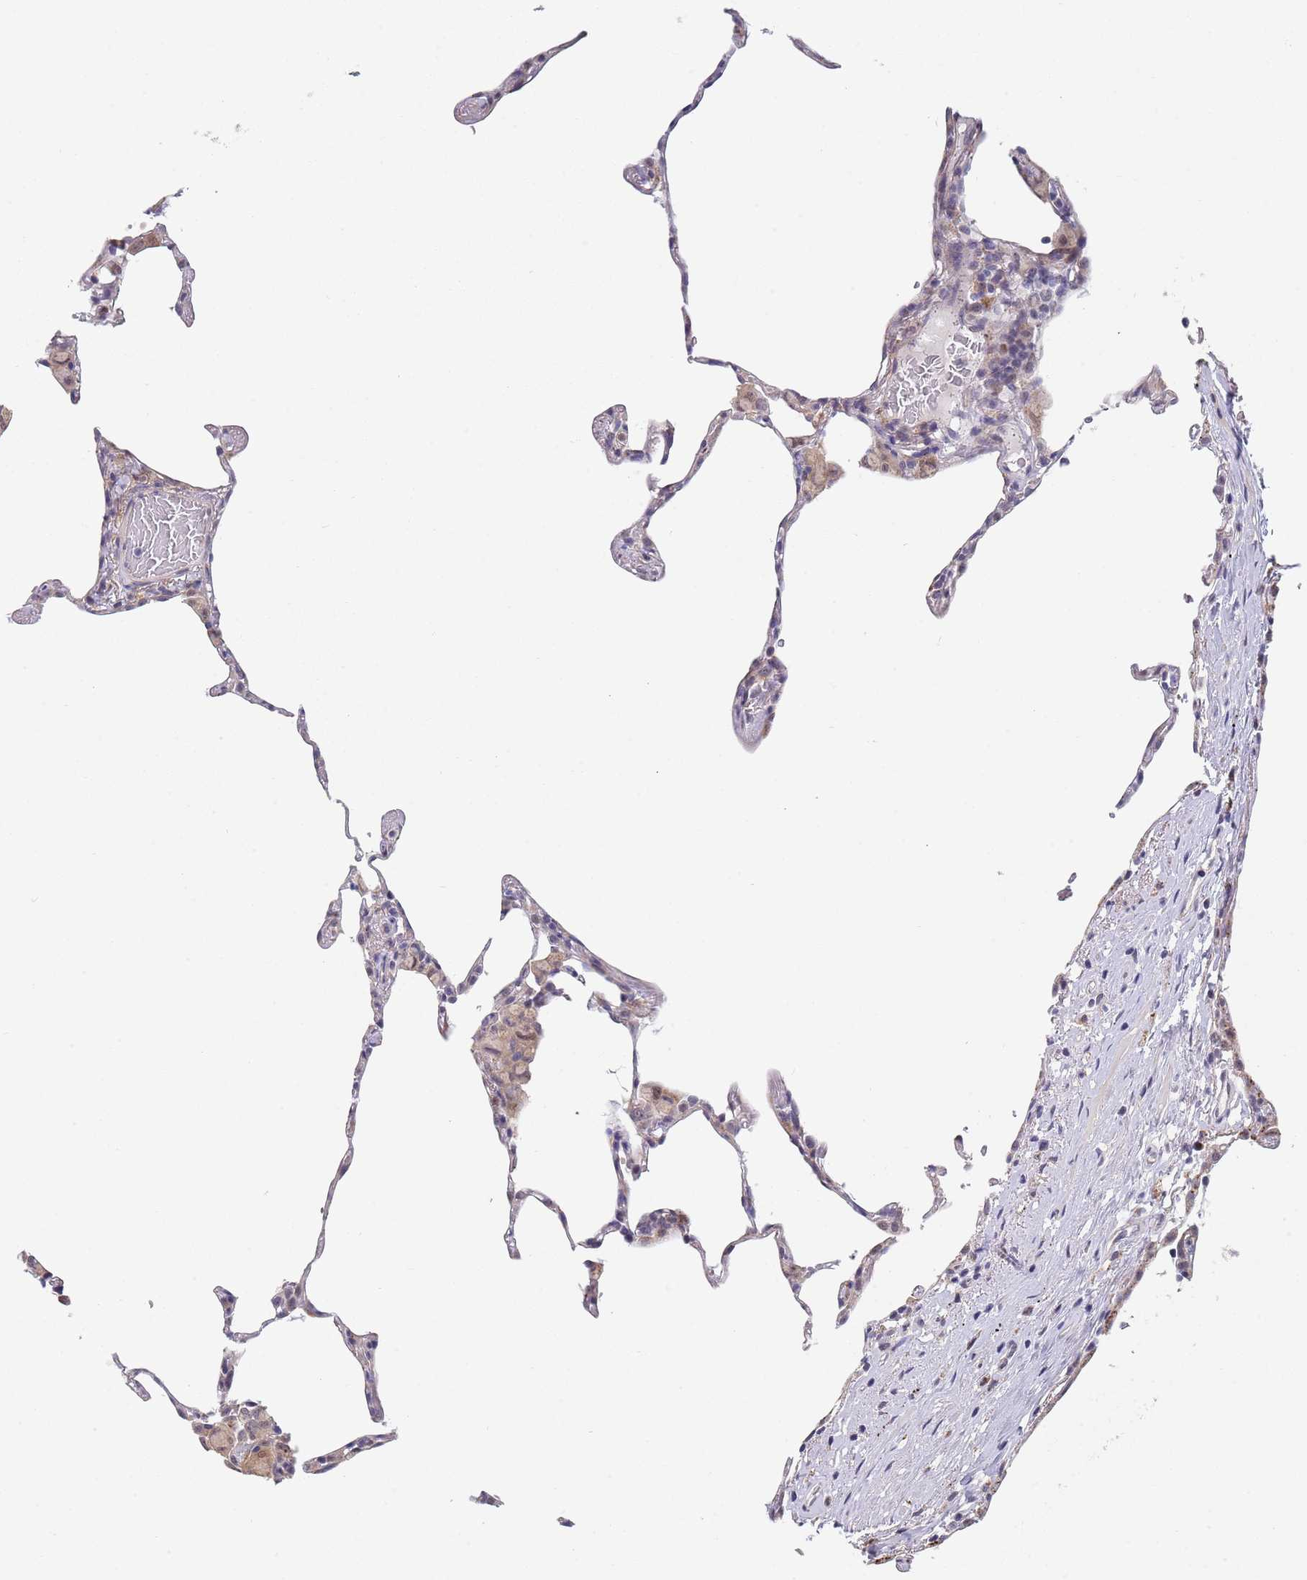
{"staining": {"intensity": "negative", "quantity": "none", "location": "none"}, "tissue": "lung", "cell_type": "Alveolar cells", "image_type": "normal", "snomed": [{"axis": "morphology", "description": "Normal tissue, NOS"}, {"axis": "topography", "description": "Lung"}], "caption": "Immunohistochemical staining of normal lung exhibits no significant staining in alveolar cells. The staining was performed using DAB to visualize the protein expression in brown, while the nuclei were stained in blue with hematoxylin (Magnification: 20x).", "gene": "PLCL2", "patient": {"sex": "female", "age": 57}}